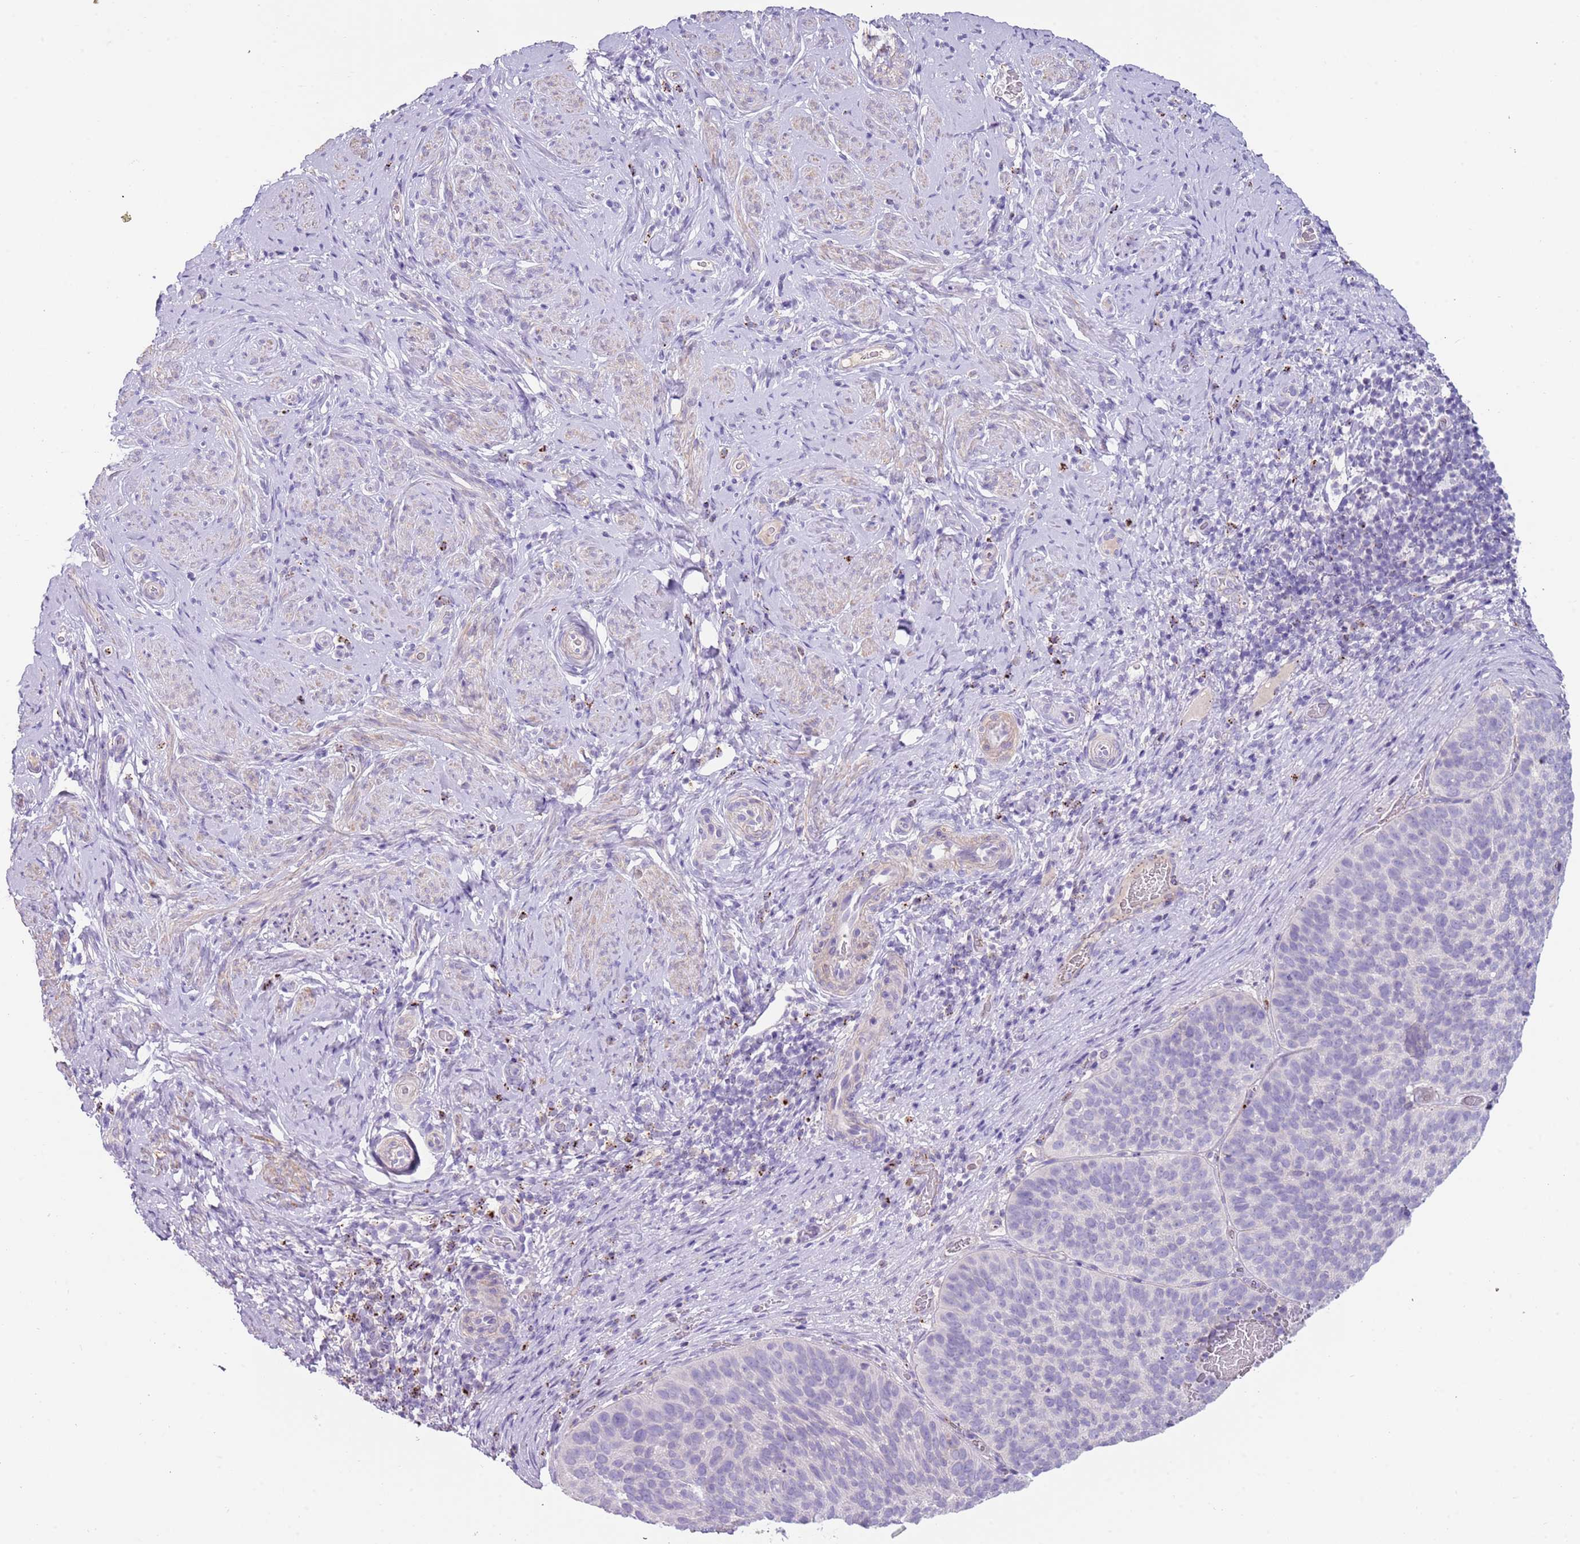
{"staining": {"intensity": "negative", "quantity": "none", "location": "none"}, "tissue": "cervical cancer", "cell_type": "Tumor cells", "image_type": "cancer", "snomed": [{"axis": "morphology", "description": "Squamous cell carcinoma, NOS"}, {"axis": "topography", "description": "Cervix"}], "caption": "Immunohistochemistry of human squamous cell carcinoma (cervical) exhibits no positivity in tumor cells.", "gene": "LRRN3", "patient": {"sex": "female", "age": 80}}